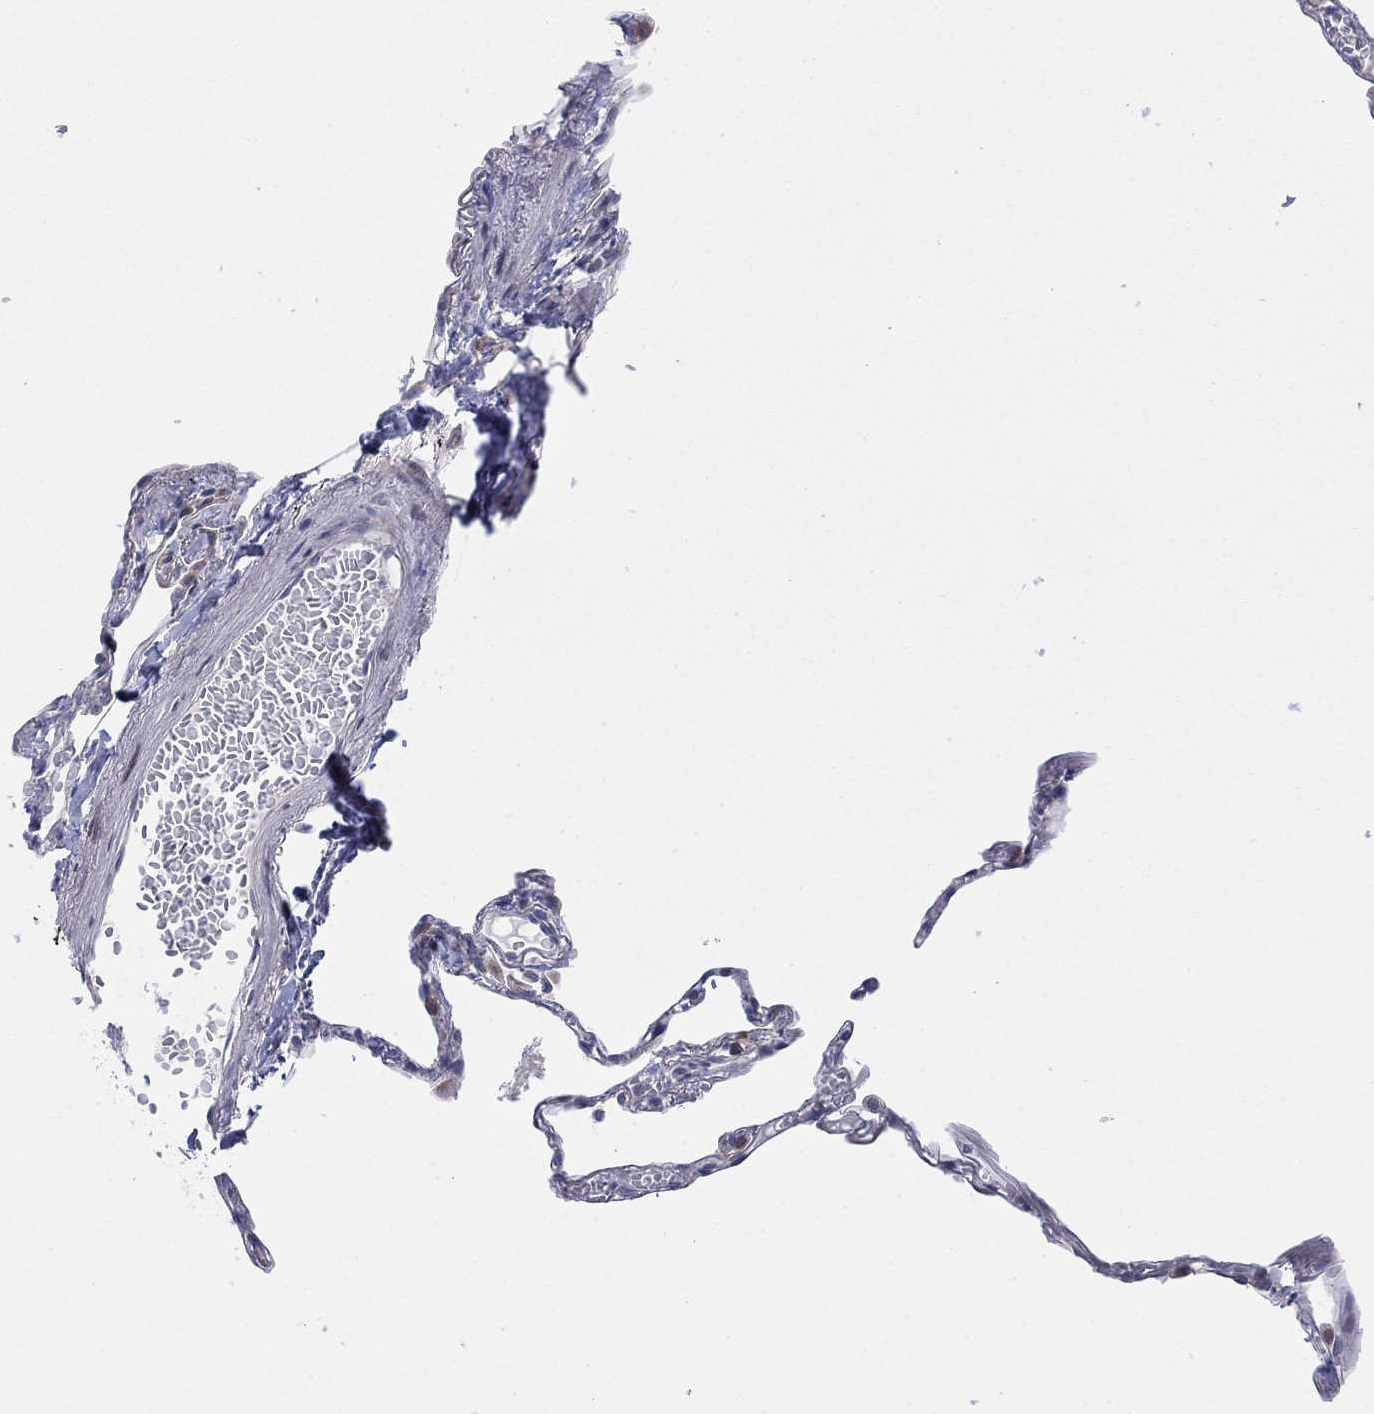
{"staining": {"intensity": "weak", "quantity": "<25%", "location": "cytoplasmic/membranous"}, "tissue": "lung", "cell_type": "Alveolar cells", "image_type": "normal", "snomed": [{"axis": "morphology", "description": "Normal tissue, NOS"}, {"axis": "topography", "description": "Lung"}], "caption": "This micrograph is of benign lung stained with immunohistochemistry to label a protein in brown with the nuclei are counter-stained blue. There is no staining in alveolar cells. (DAB immunohistochemistry, high magnification).", "gene": "TTC21B", "patient": {"sex": "male", "age": 78}}